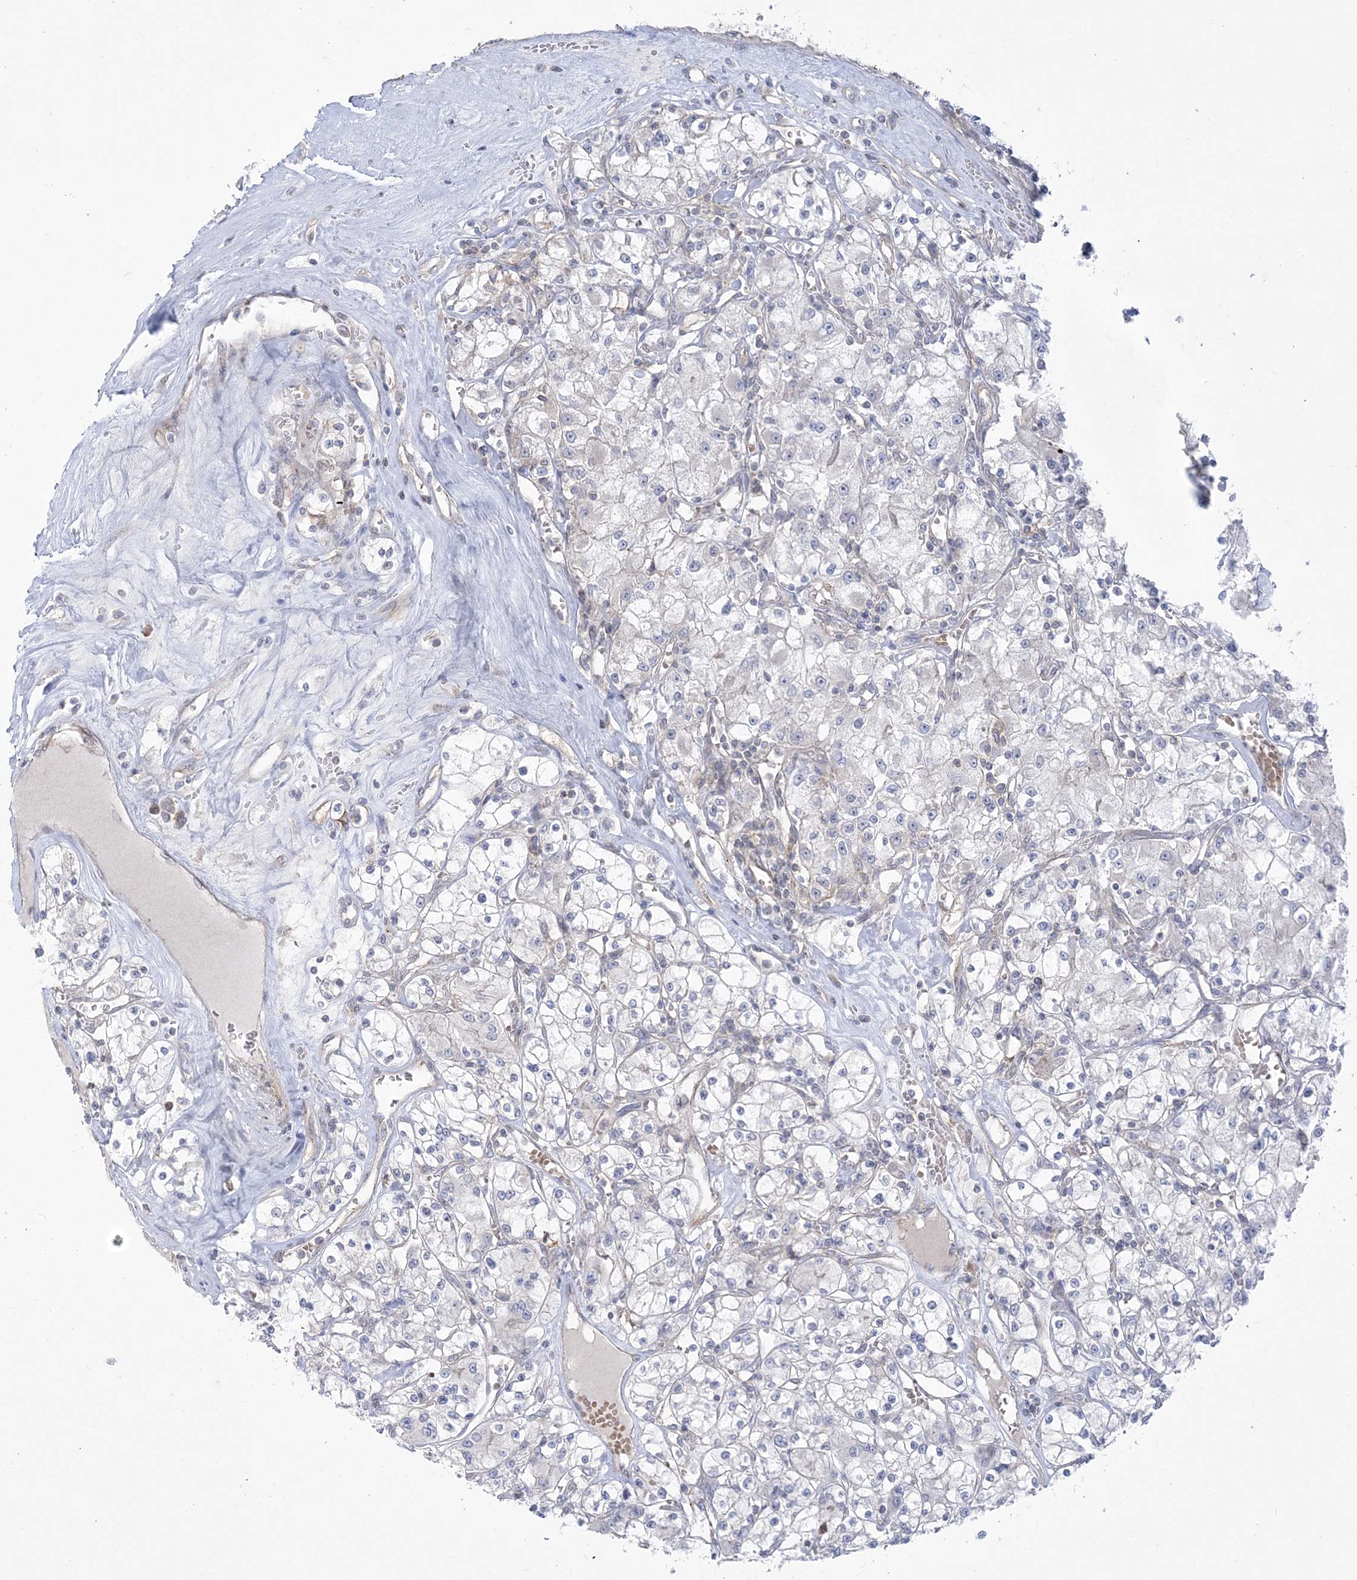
{"staining": {"intensity": "negative", "quantity": "none", "location": "none"}, "tissue": "renal cancer", "cell_type": "Tumor cells", "image_type": "cancer", "snomed": [{"axis": "morphology", "description": "Adenocarcinoma, NOS"}, {"axis": "topography", "description": "Kidney"}], "caption": "This is a photomicrograph of immunohistochemistry (IHC) staining of renal cancer, which shows no staining in tumor cells. (IHC, brightfield microscopy, high magnification).", "gene": "ADAMTS12", "patient": {"sex": "female", "age": 59}}